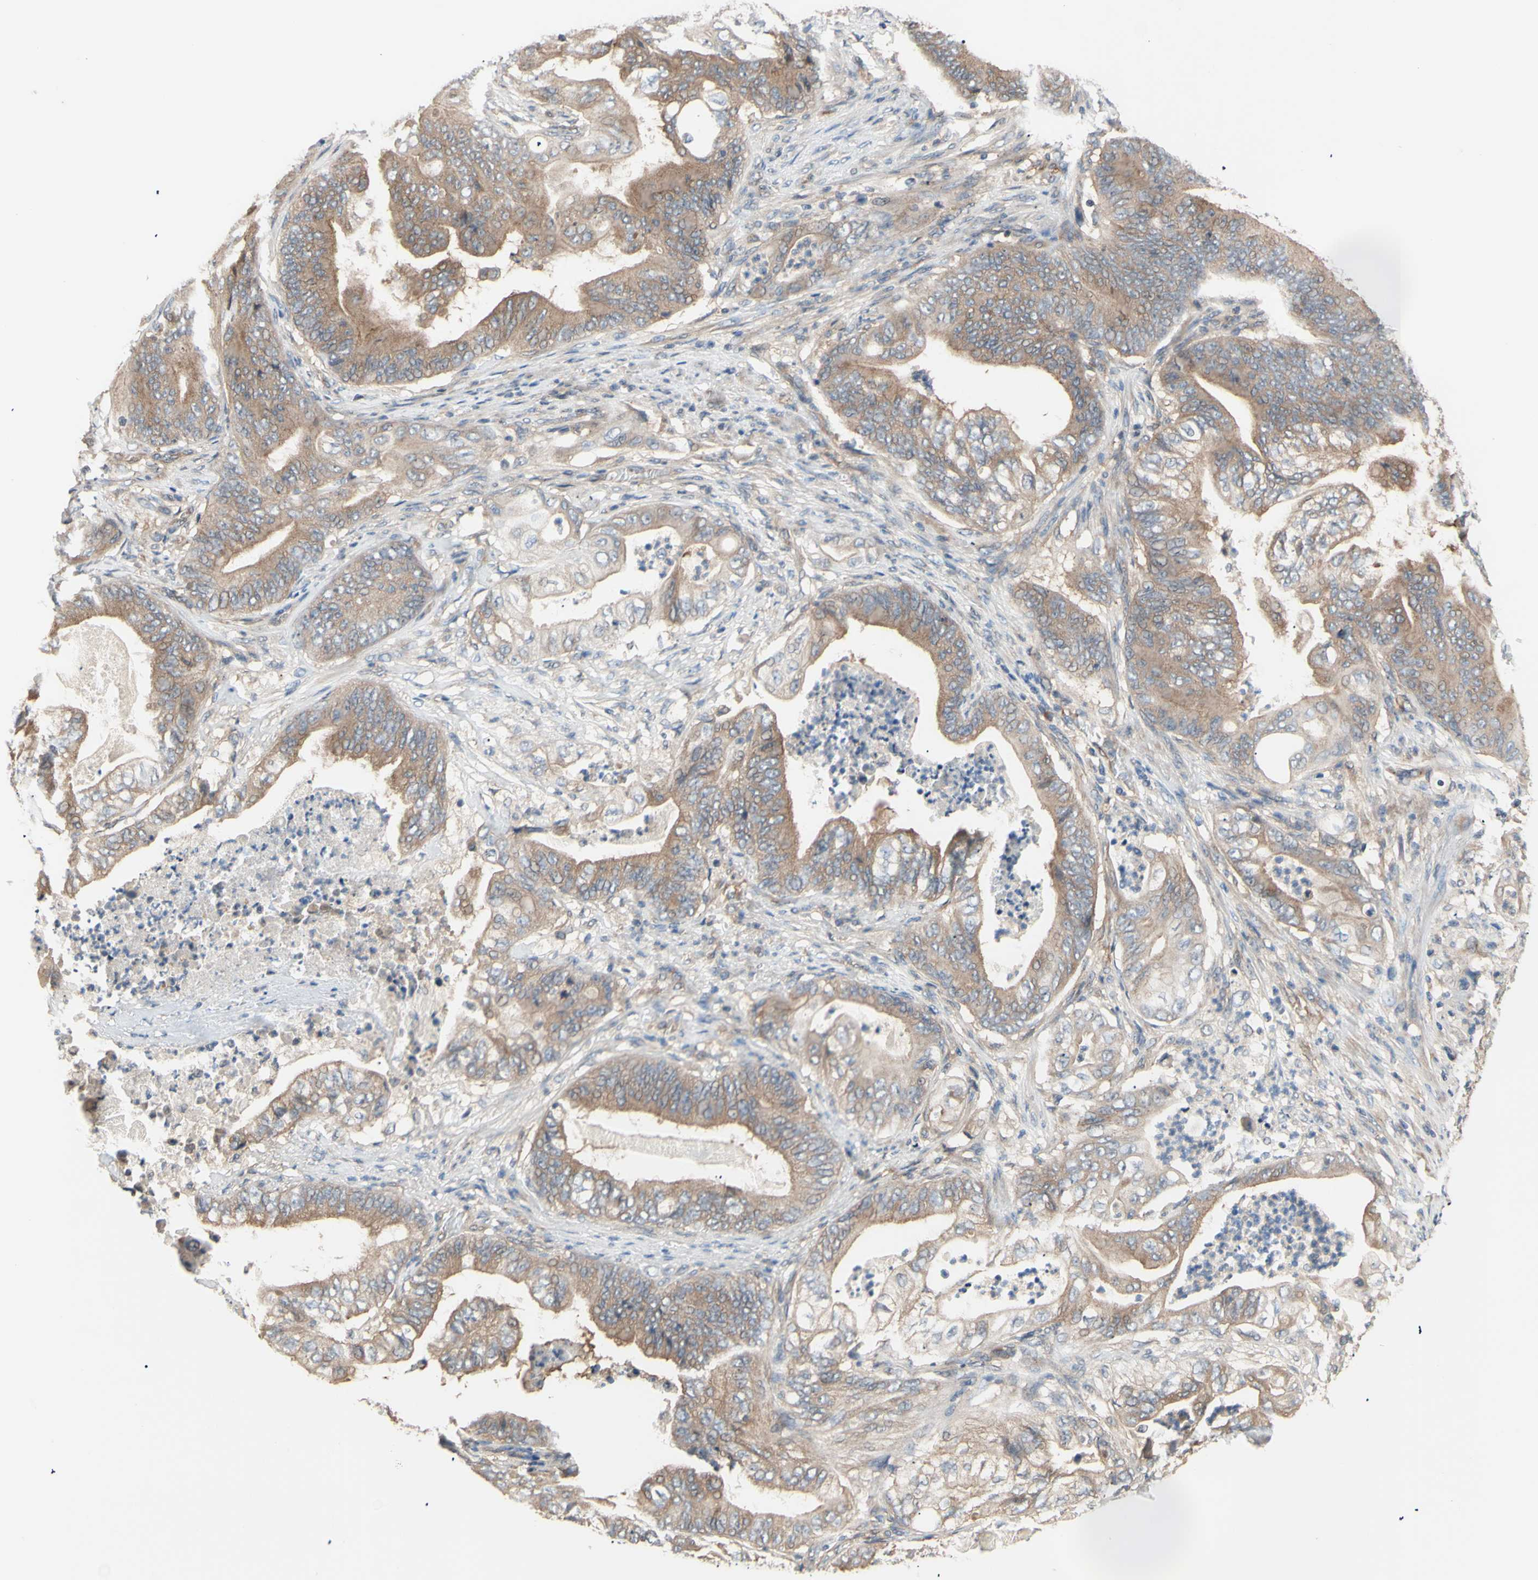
{"staining": {"intensity": "moderate", "quantity": ">75%", "location": "cytoplasmic/membranous"}, "tissue": "stomach cancer", "cell_type": "Tumor cells", "image_type": "cancer", "snomed": [{"axis": "morphology", "description": "Adenocarcinoma, NOS"}, {"axis": "topography", "description": "Stomach"}], "caption": "Protein staining displays moderate cytoplasmic/membranous positivity in approximately >75% of tumor cells in stomach adenocarcinoma.", "gene": "DYNLRB1", "patient": {"sex": "female", "age": 73}}